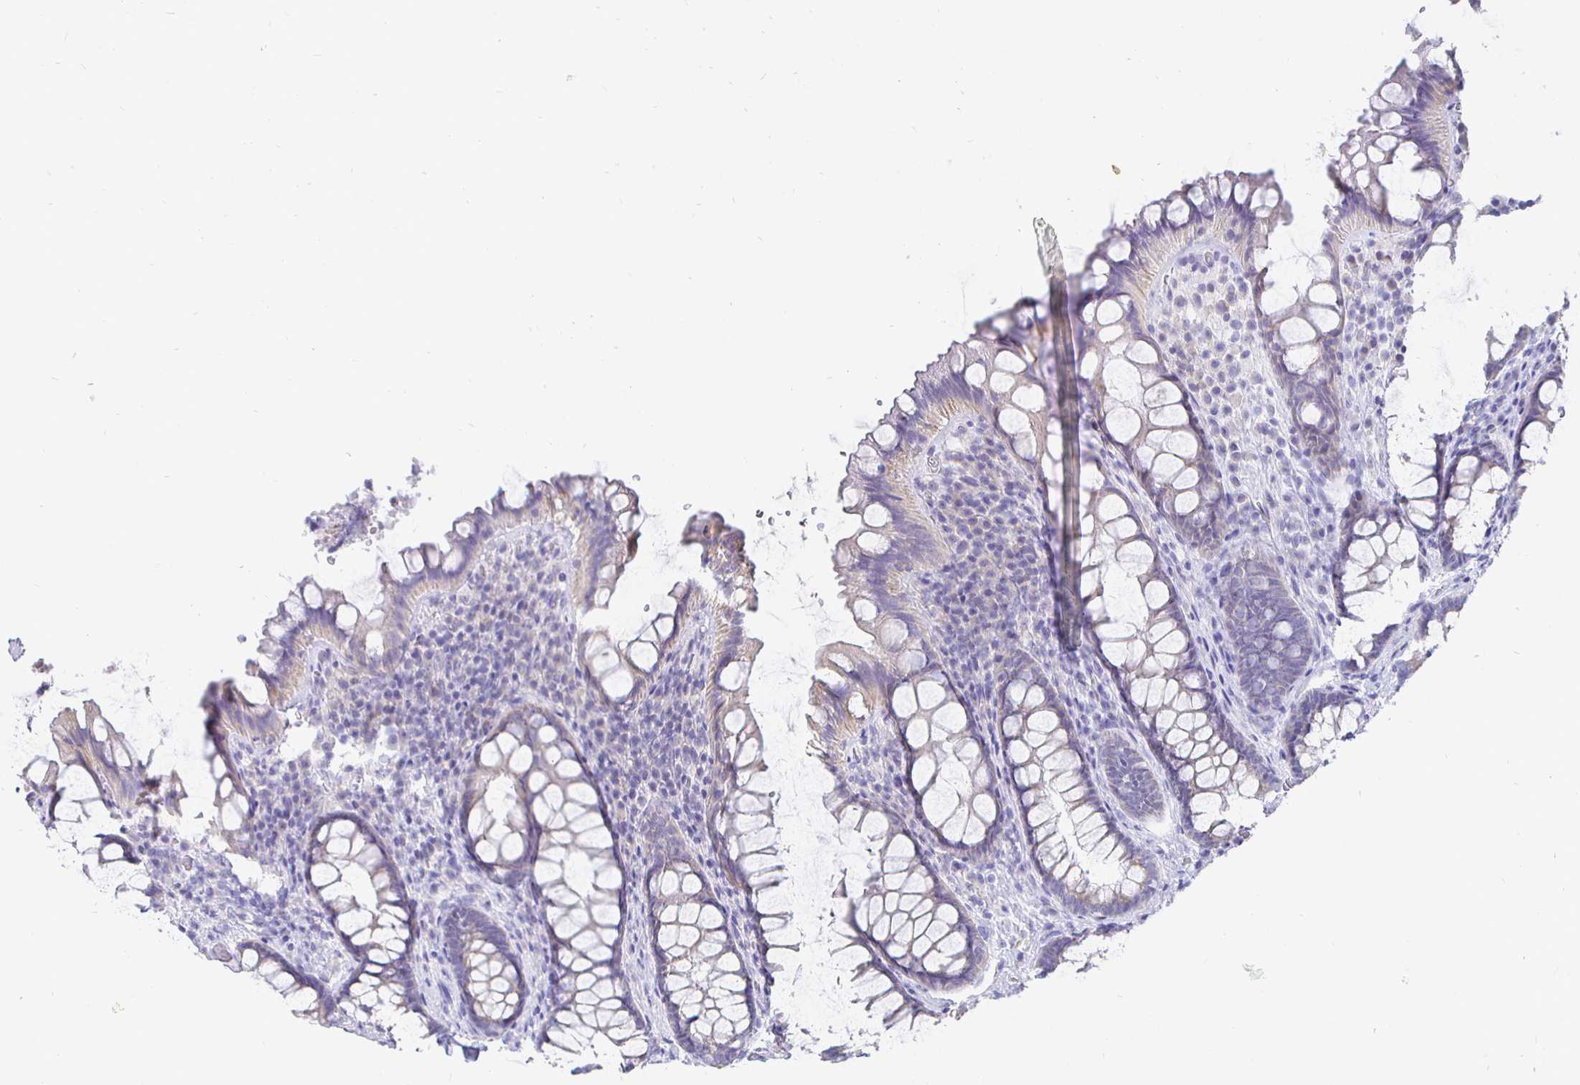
{"staining": {"intensity": "weak", "quantity": "<25%", "location": "cytoplasmic/membranous"}, "tissue": "rectum", "cell_type": "Glandular cells", "image_type": "normal", "snomed": [{"axis": "morphology", "description": "Normal tissue, NOS"}, {"axis": "topography", "description": "Rectum"}, {"axis": "topography", "description": "Peripheral nerve tissue"}], "caption": "Immunohistochemistry photomicrograph of benign rectum stained for a protein (brown), which reveals no expression in glandular cells.", "gene": "CR2", "patient": {"sex": "female", "age": 69}}